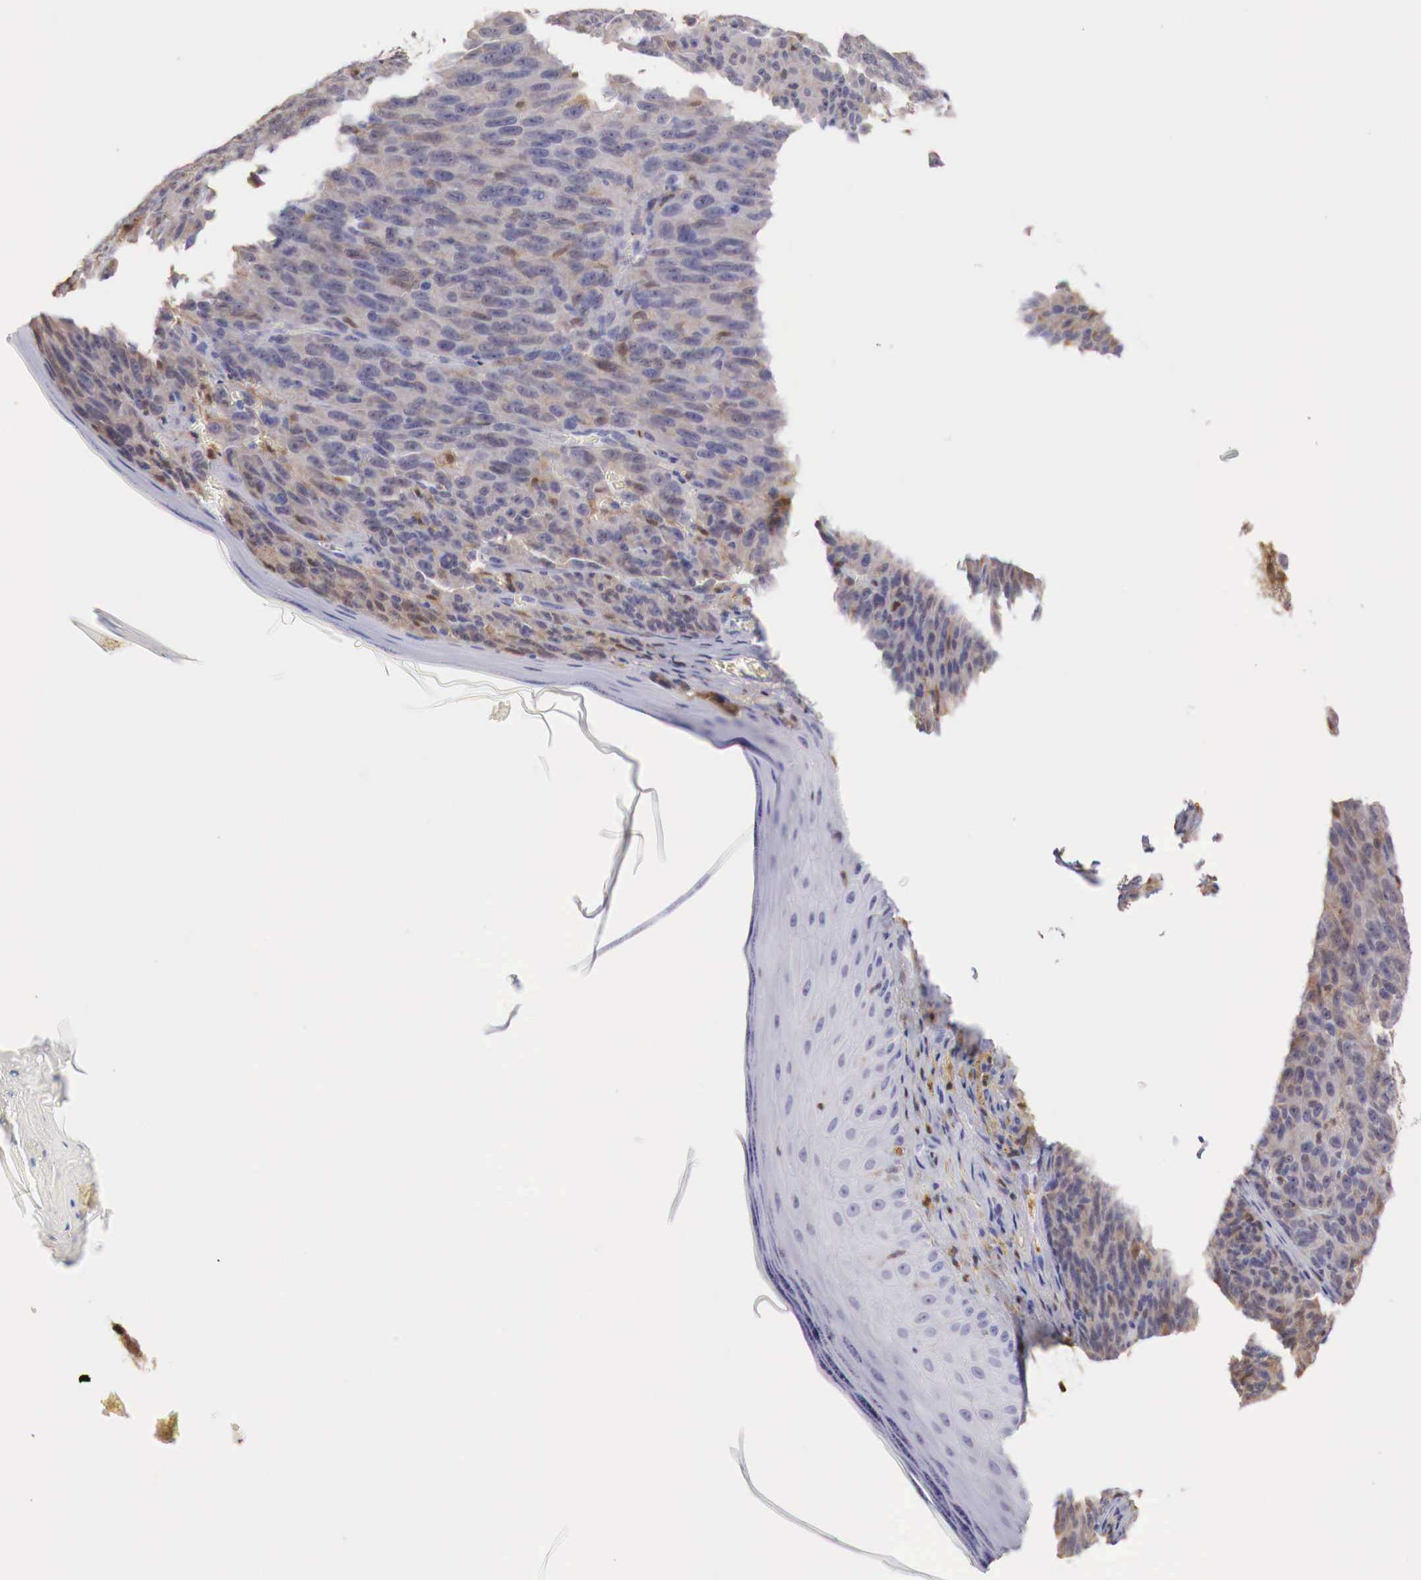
{"staining": {"intensity": "weak", "quantity": "25%-75%", "location": "cytoplasmic/membranous"}, "tissue": "melanoma", "cell_type": "Tumor cells", "image_type": "cancer", "snomed": [{"axis": "morphology", "description": "Malignant melanoma, NOS"}, {"axis": "topography", "description": "Skin"}], "caption": "Brown immunohistochemical staining in human melanoma reveals weak cytoplasmic/membranous staining in approximately 25%-75% of tumor cells.", "gene": "RENBP", "patient": {"sex": "male", "age": 76}}